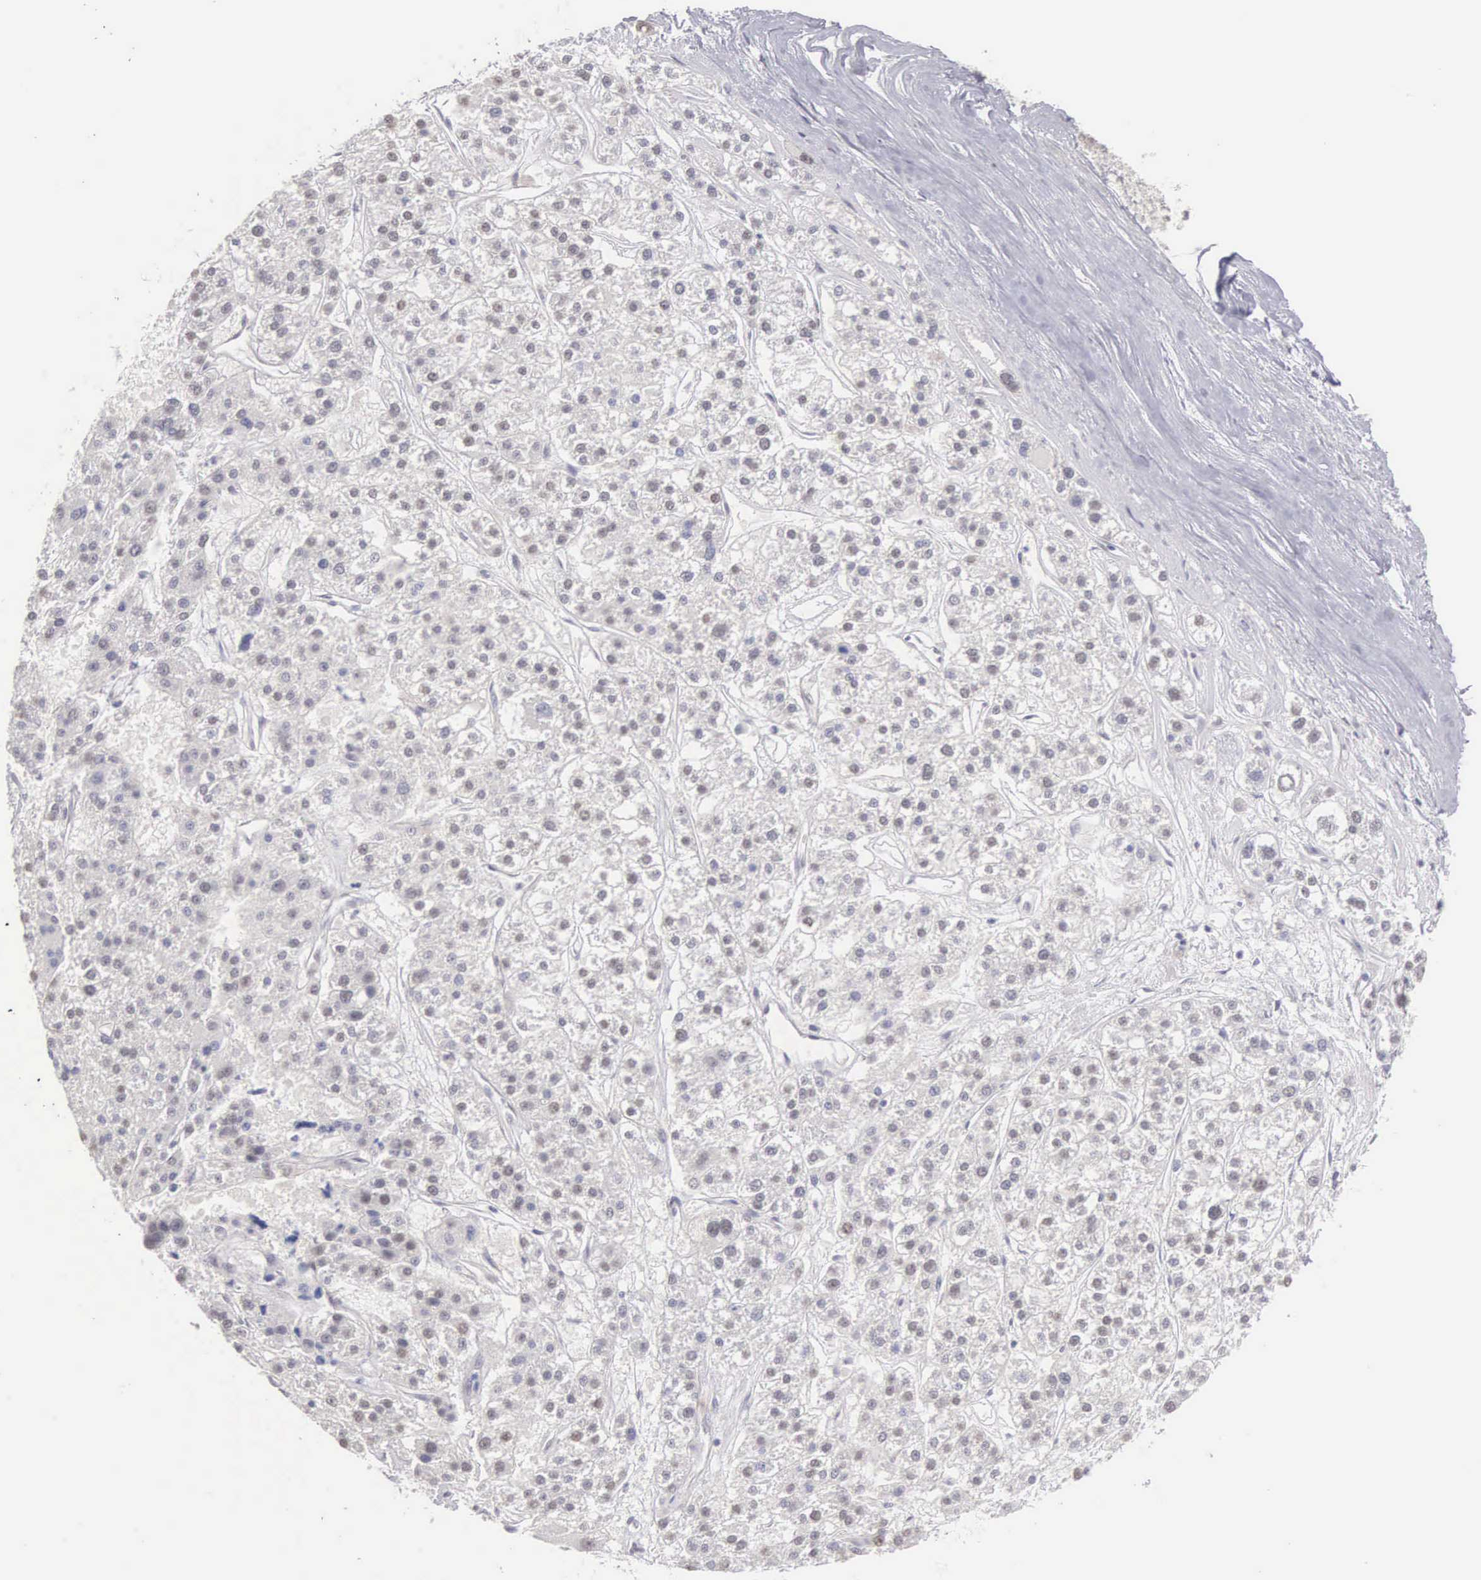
{"staining": {"intensity": "negative", "quantity": "none", "location": "none"}, "tissue": "liver cancer", "cell_type": "Tumor cells", "image_type": "cancer", "snomed": [{"axis": "morphology", "description": "Carcinoma, Hepatocellular, NOS"}, {"axis": "topography", "description": "Liver"}], "caption": "Histopathology image shows no protein expression in tumor cells of liver cancer tissue.", "gene": "UBA1", "patient": {"sex": "female", "age": 85}}